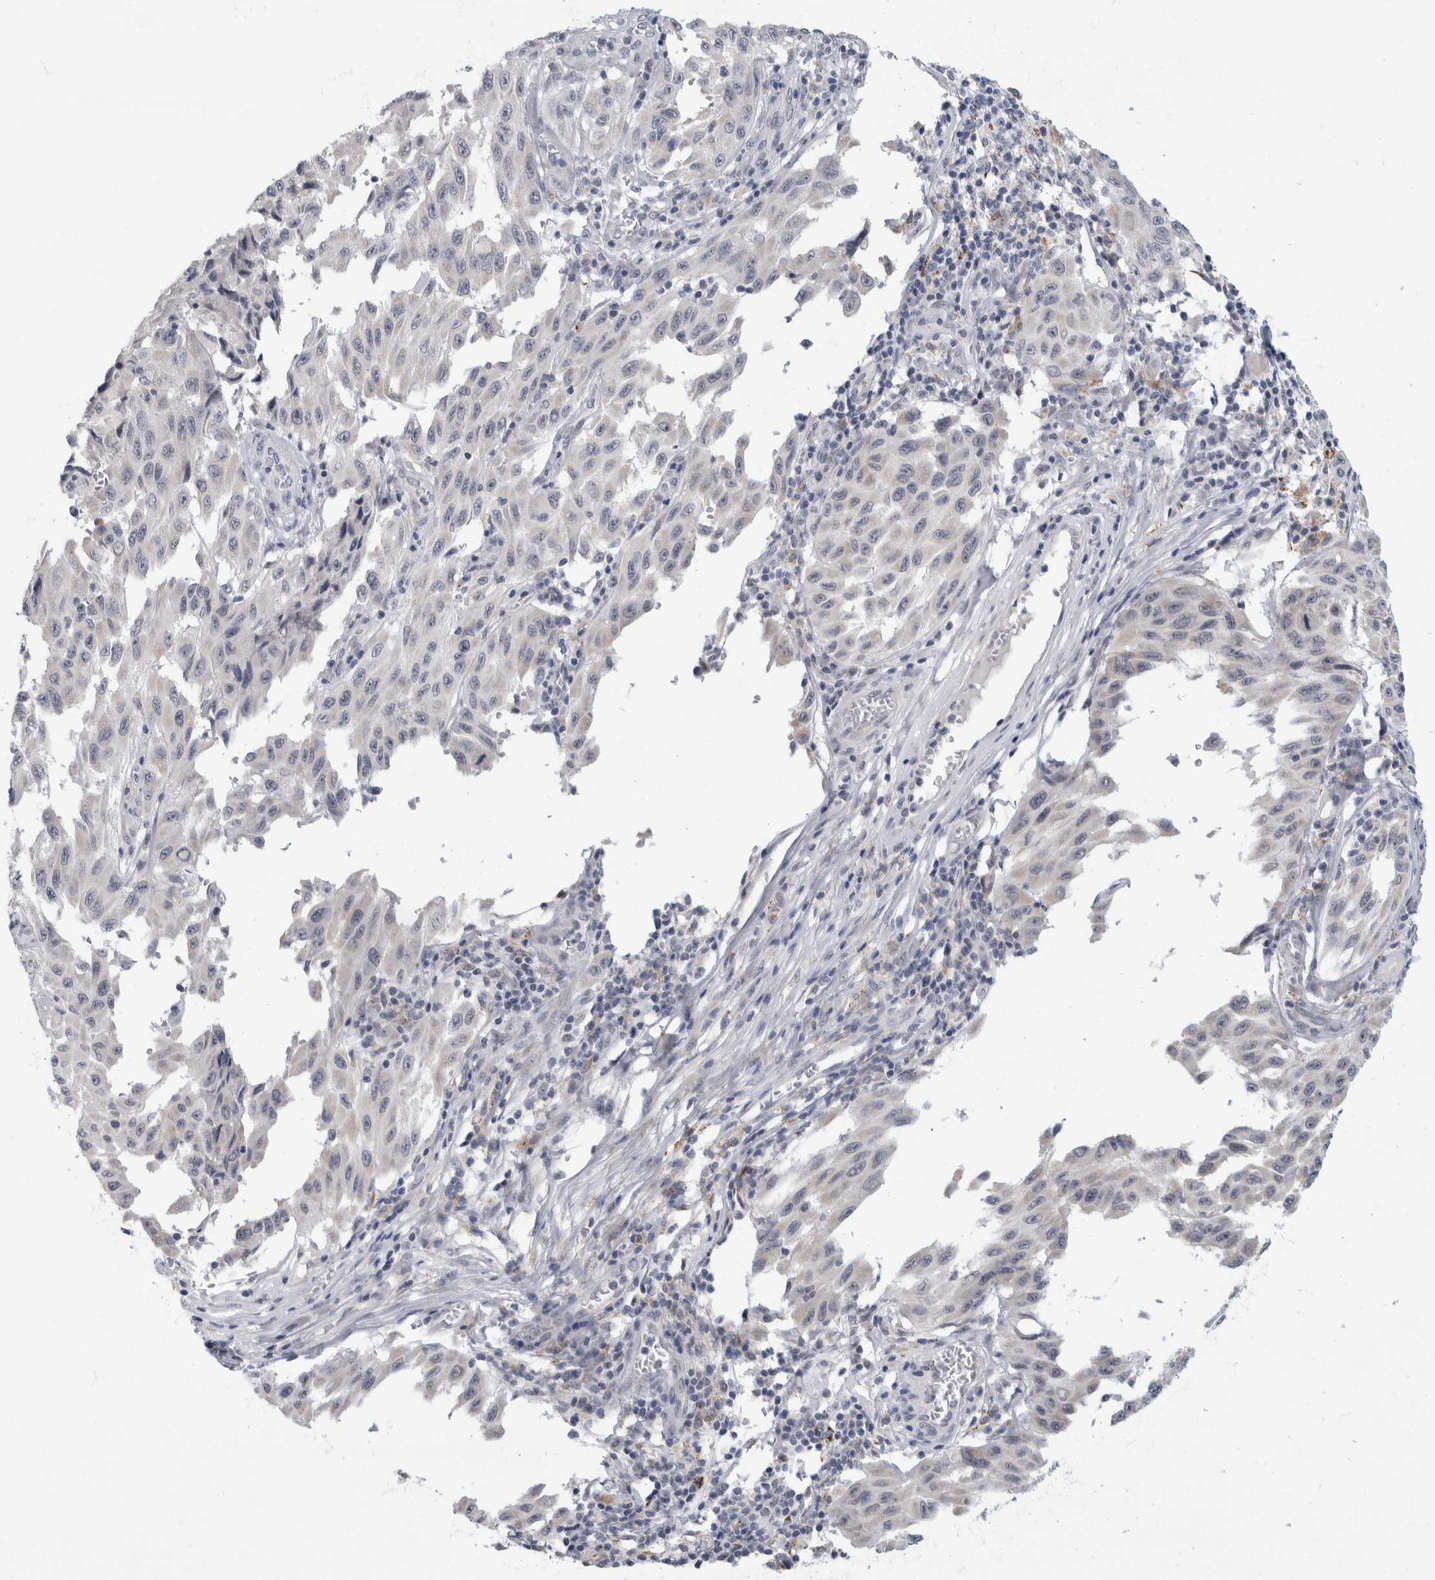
{"staining": {"intensity": "negative", "quantity": "none", "location": "none"}, "tissue": "melanoma", "cell_type": "Tumor cells", "image_type": "cancer", "snomed": [{"axis": "morphology", "description": "Malignant melanoma, NOS"}, {"axis": "topography", "description": "Skin"}], "caption": "Immunohistochemistry (IHC) of malignant melanoma demonstrates no staining in tumor cells.", "gene": "NIPA1", "patient": {"sex": "male", "age": 30}}